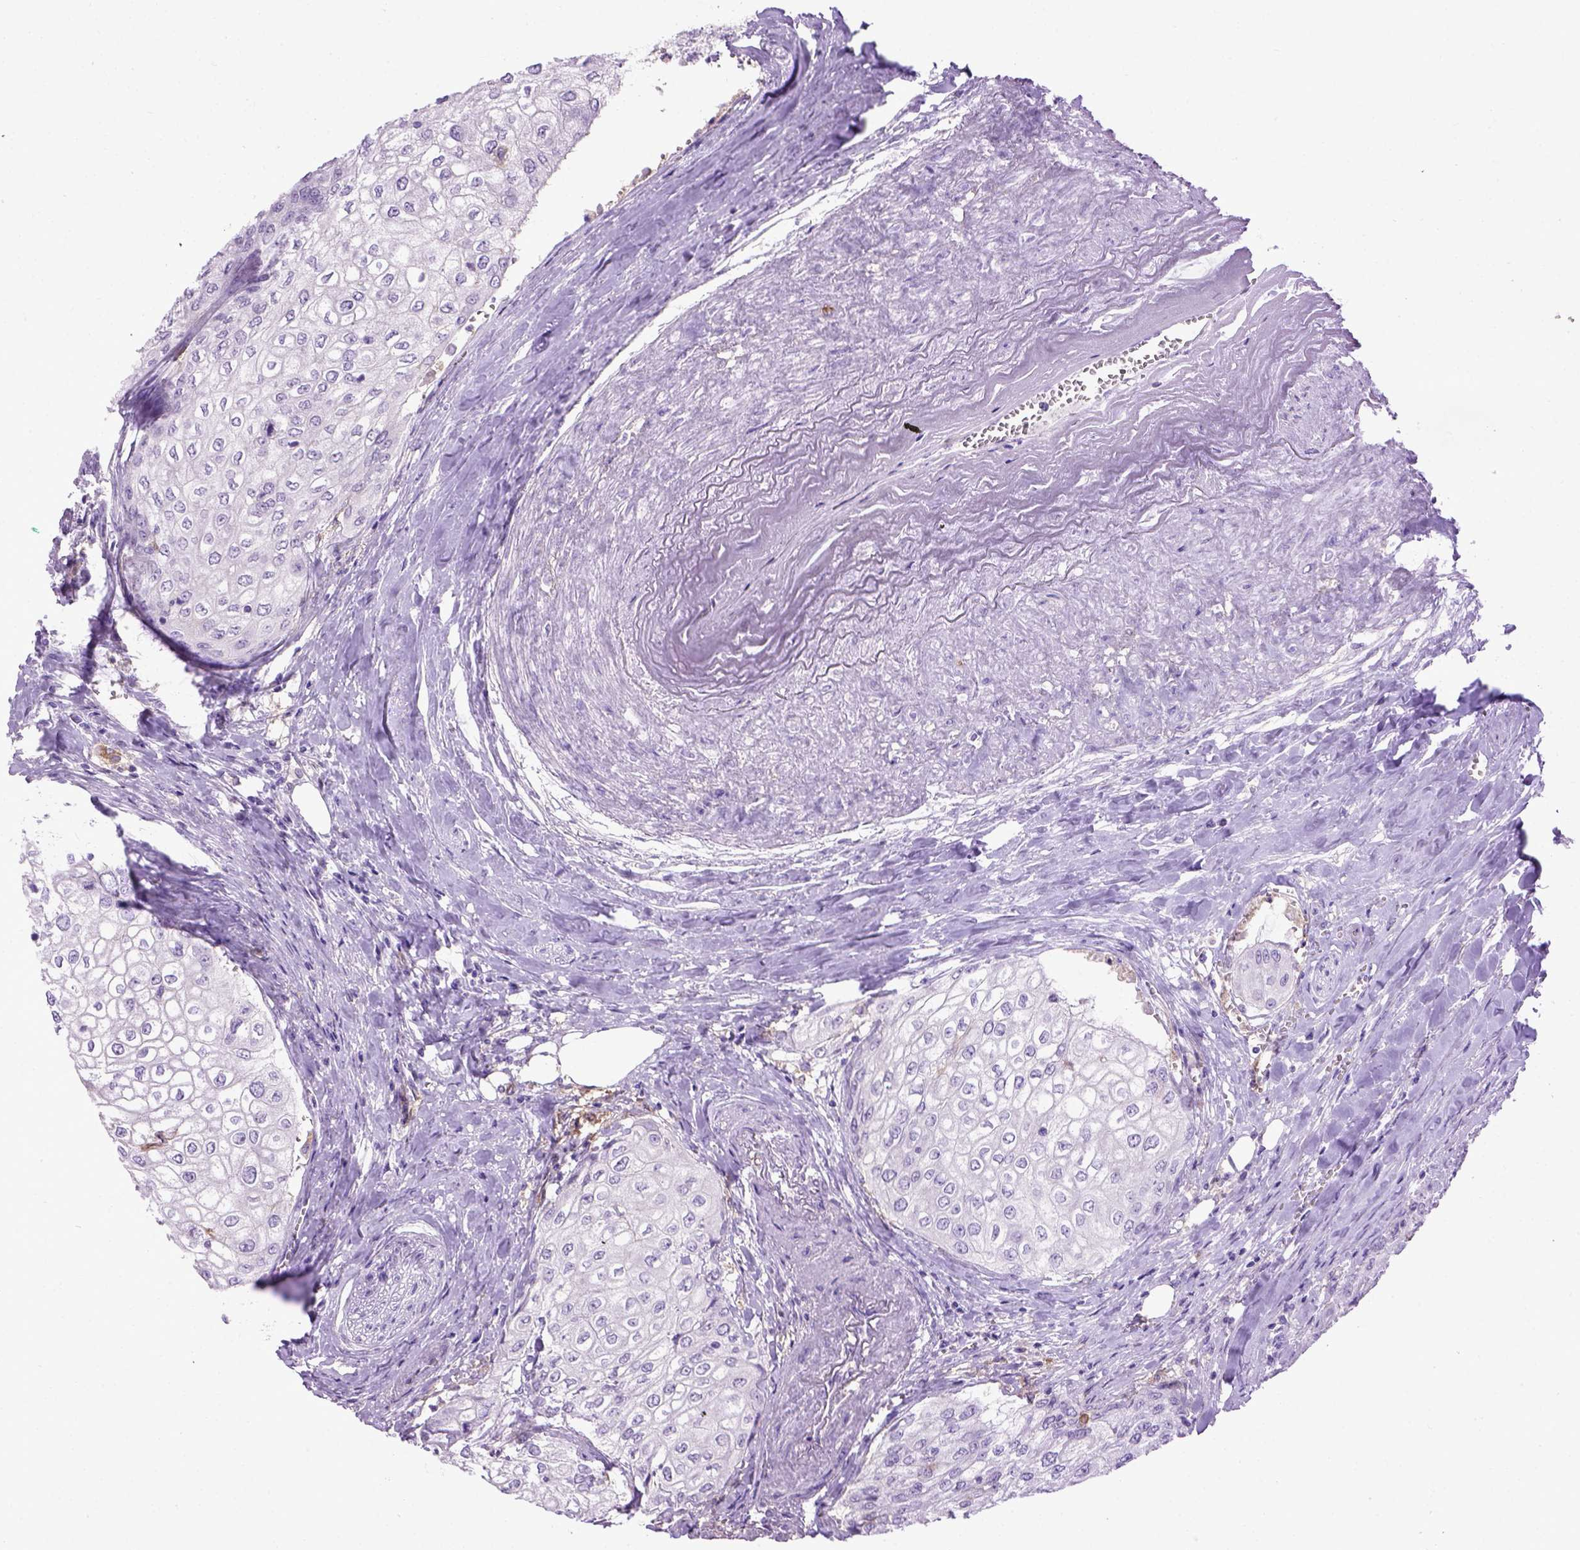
{"staining": {"intensity": "negative", "quantity": "none", "location": "none"}, "tissue": "urothelial cancer", "cell_type": "Tumor cells", "image_type": "cancer", "snomed": [{"axis": "morphology", "description": "Urothelial carcinoma, High grade"}, {"axis": "topography", "description": "Urinary bladder"}], "caption": "The micrograph displays no significant staining in tumor cells of urothelial carcinoma (high-grade). (DAB IHC with hematoxylin counter stain).", "gene": "ITGAX", "patient": {"sex": "male", "age": 62}}